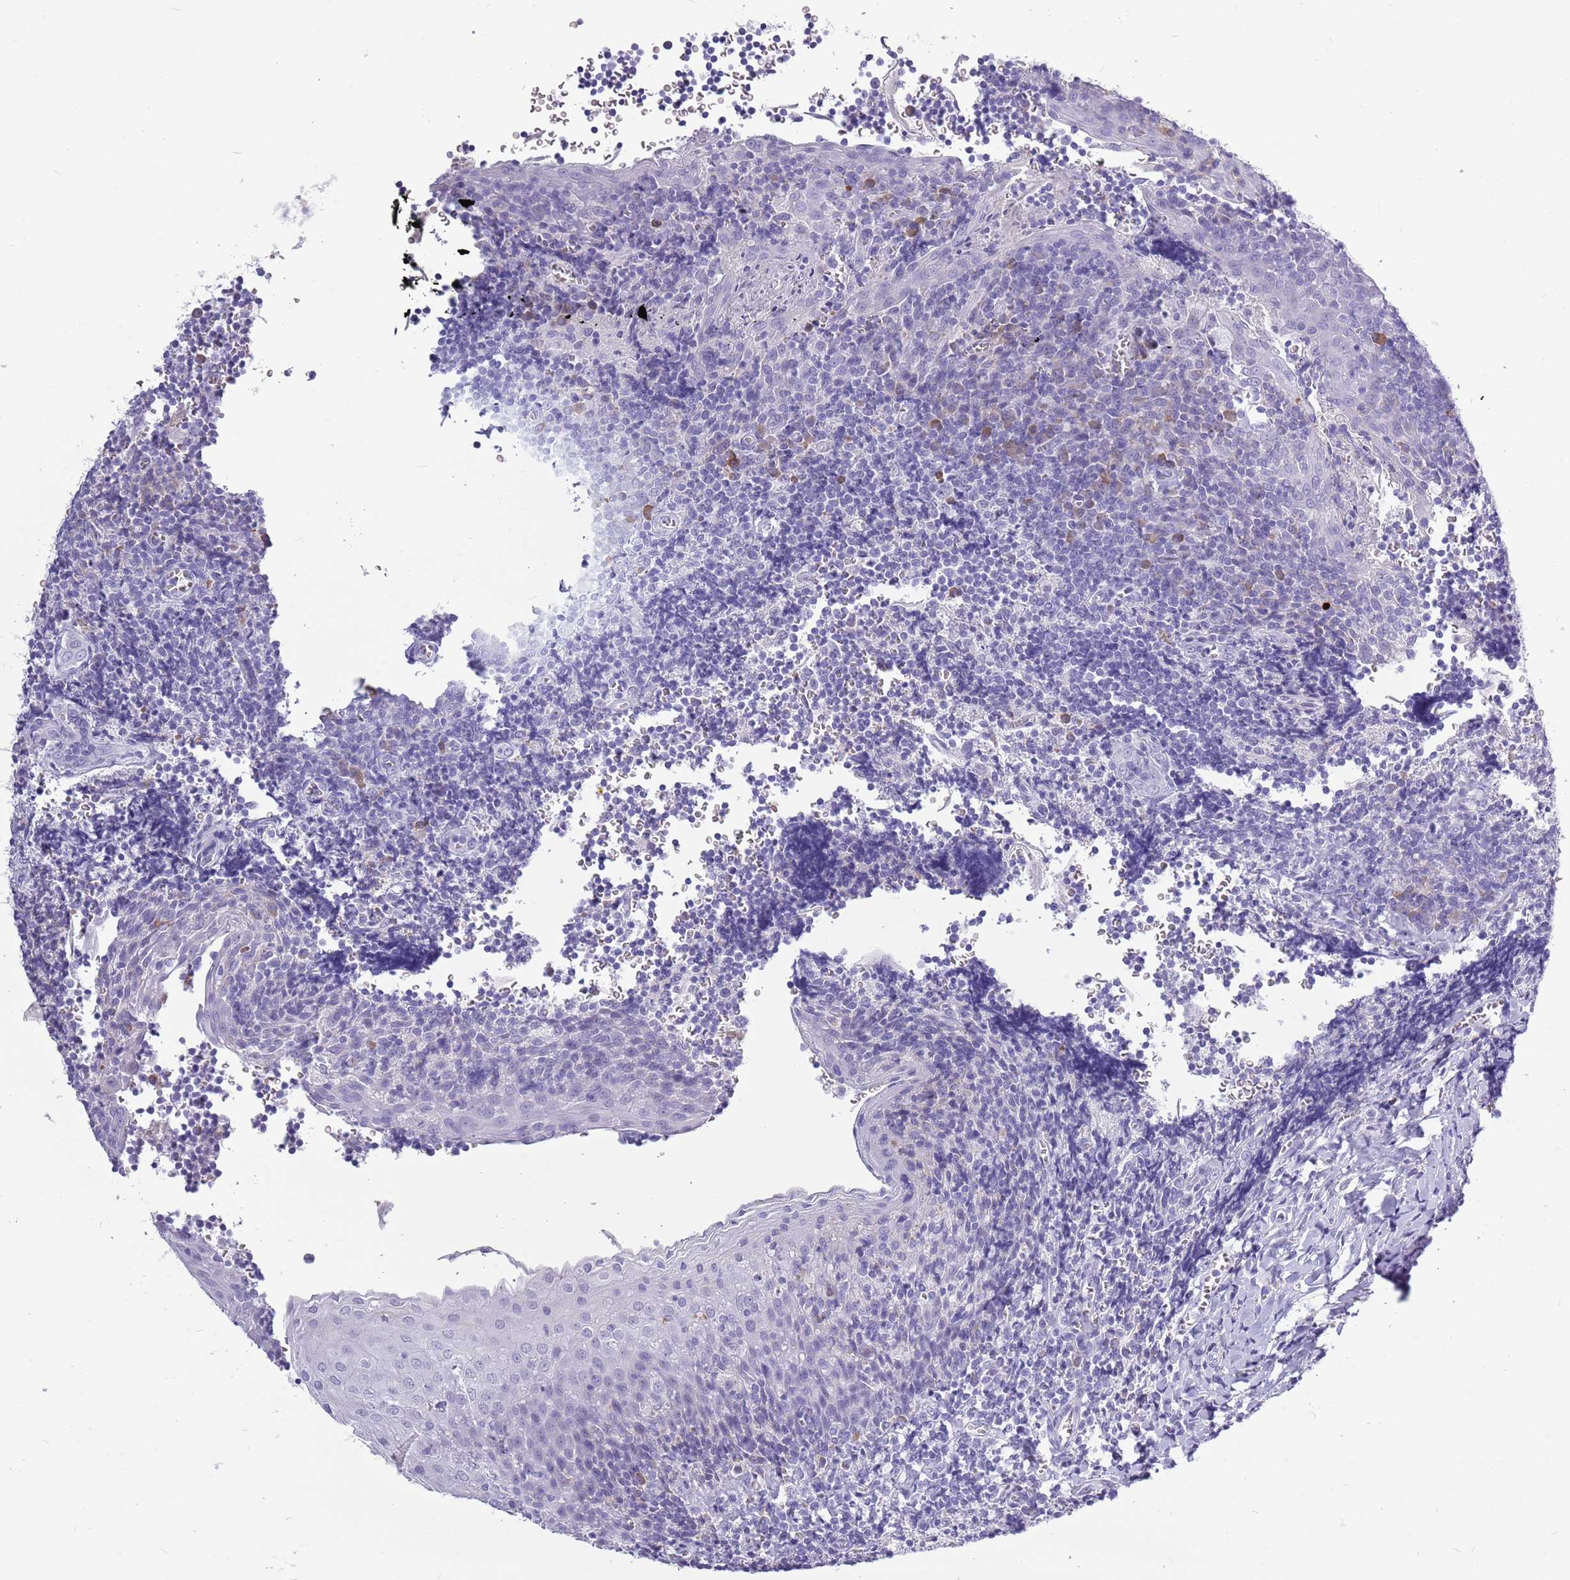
{"staining": {"intensity": "negative", "quantity": "none", "location": "none"}, "tissue": "tonsil", "cell_type": "Germinal center cells", "image_type": "normal", "snomed": [{"axis": "morphology", "description": "Normal tissue, NOS"}, {"axis": "topography", "description": "Tonsil"}], "caption": "The photomicrograph exhibits no staining of germinal center cells in normal tonsil.", "gene": "ZNF425", "patient": {"sex": "male", "age": 27}}